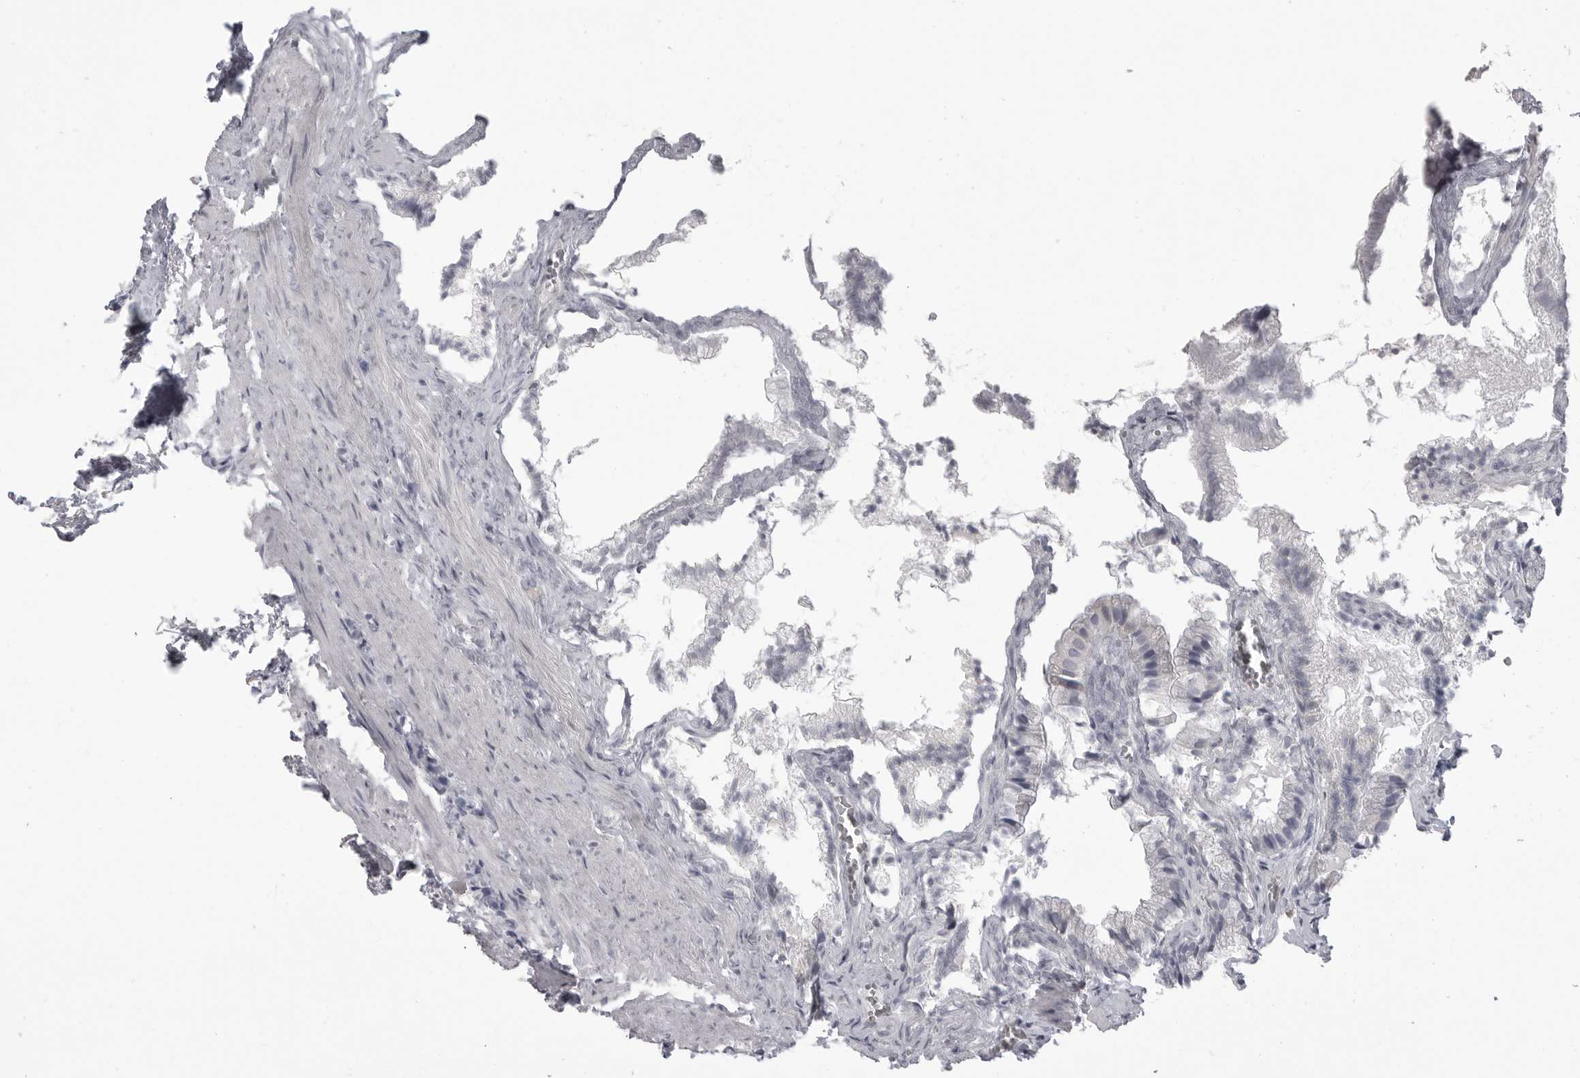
{"staining": {"intensity": "weak", "quantity": "25%-75%", "location": "cytoplasmic/membranous"}, "tissue": "gallbladder", "cell_type": "Glandular cells", "image_type": "normal", "snomed": [{"axis": "morphology", "description": "Normal tissue, NOS"}, {"axis": "topography", "description": "Gallbladder"}], "caption": "Glandular cells display low levels of weak cytoplasmic/membranous staining in about 25%-75% of cells in unremarkable gallbladder.", "gene": "FKBP2", "patient": {"sex": "male", "age": 38}}